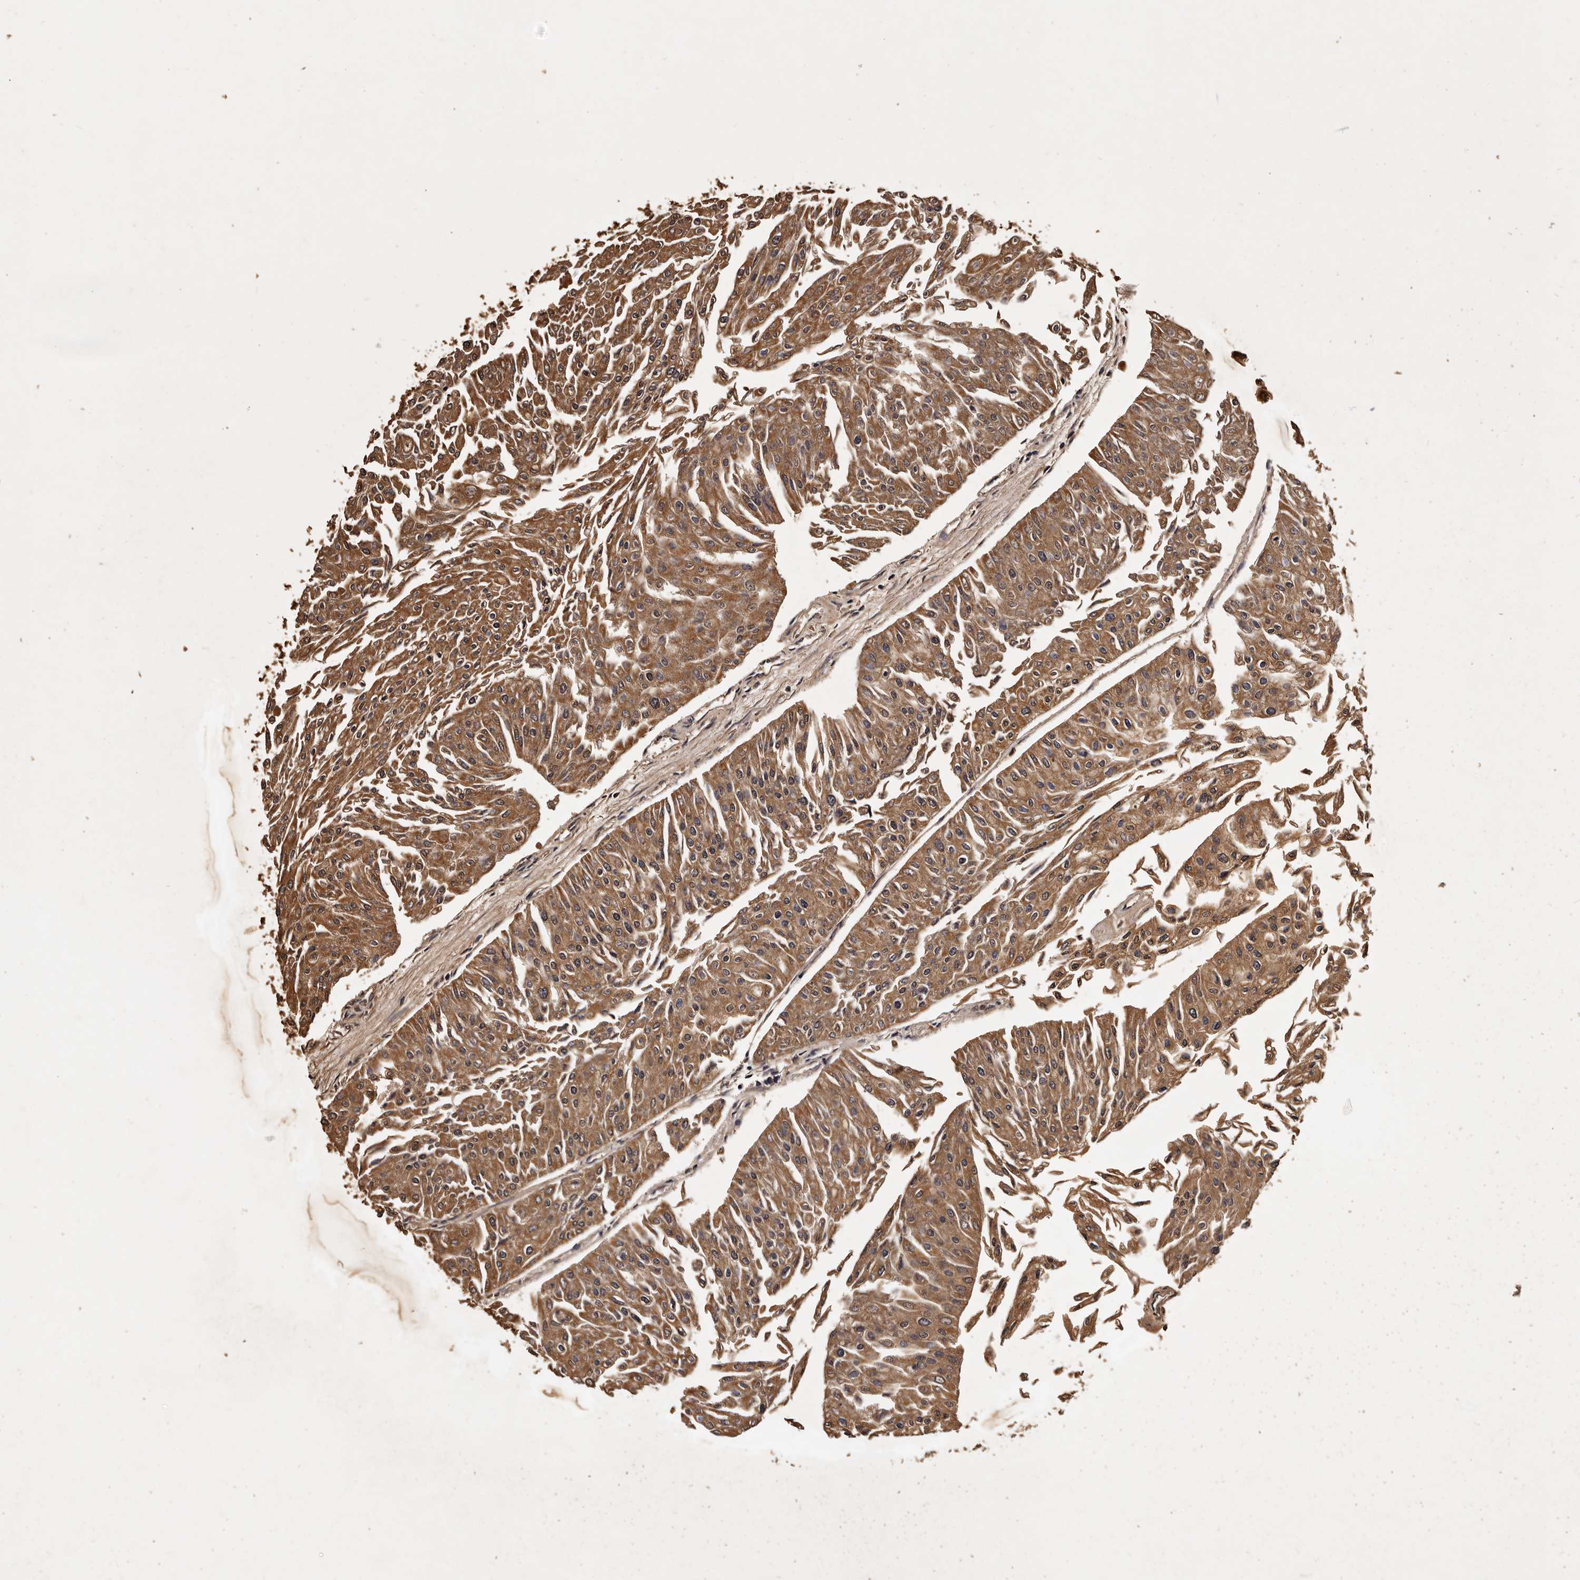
{"staining": {"intensity": "moderate", "quantity": ">75%", "location": "cytoplasmic/membranous"}, "tissue": "urothelial cancer", "cell_type": "Tumor cells", "image_type": "cancer", "snomed": [{"axis": "morphology", "description": "Urothelial carcinoma, Low grade"}, {"axis": "topography", "description": "Urinary bladder"}], "caption": "About >75% of tumor cells in urothelial cancer display moderate cytoplasmic/membranous protein expression as visualized by brown immunohistochemical staining.", "gene": "PARS2", "patient": {"sex": "male", "age": 67}}